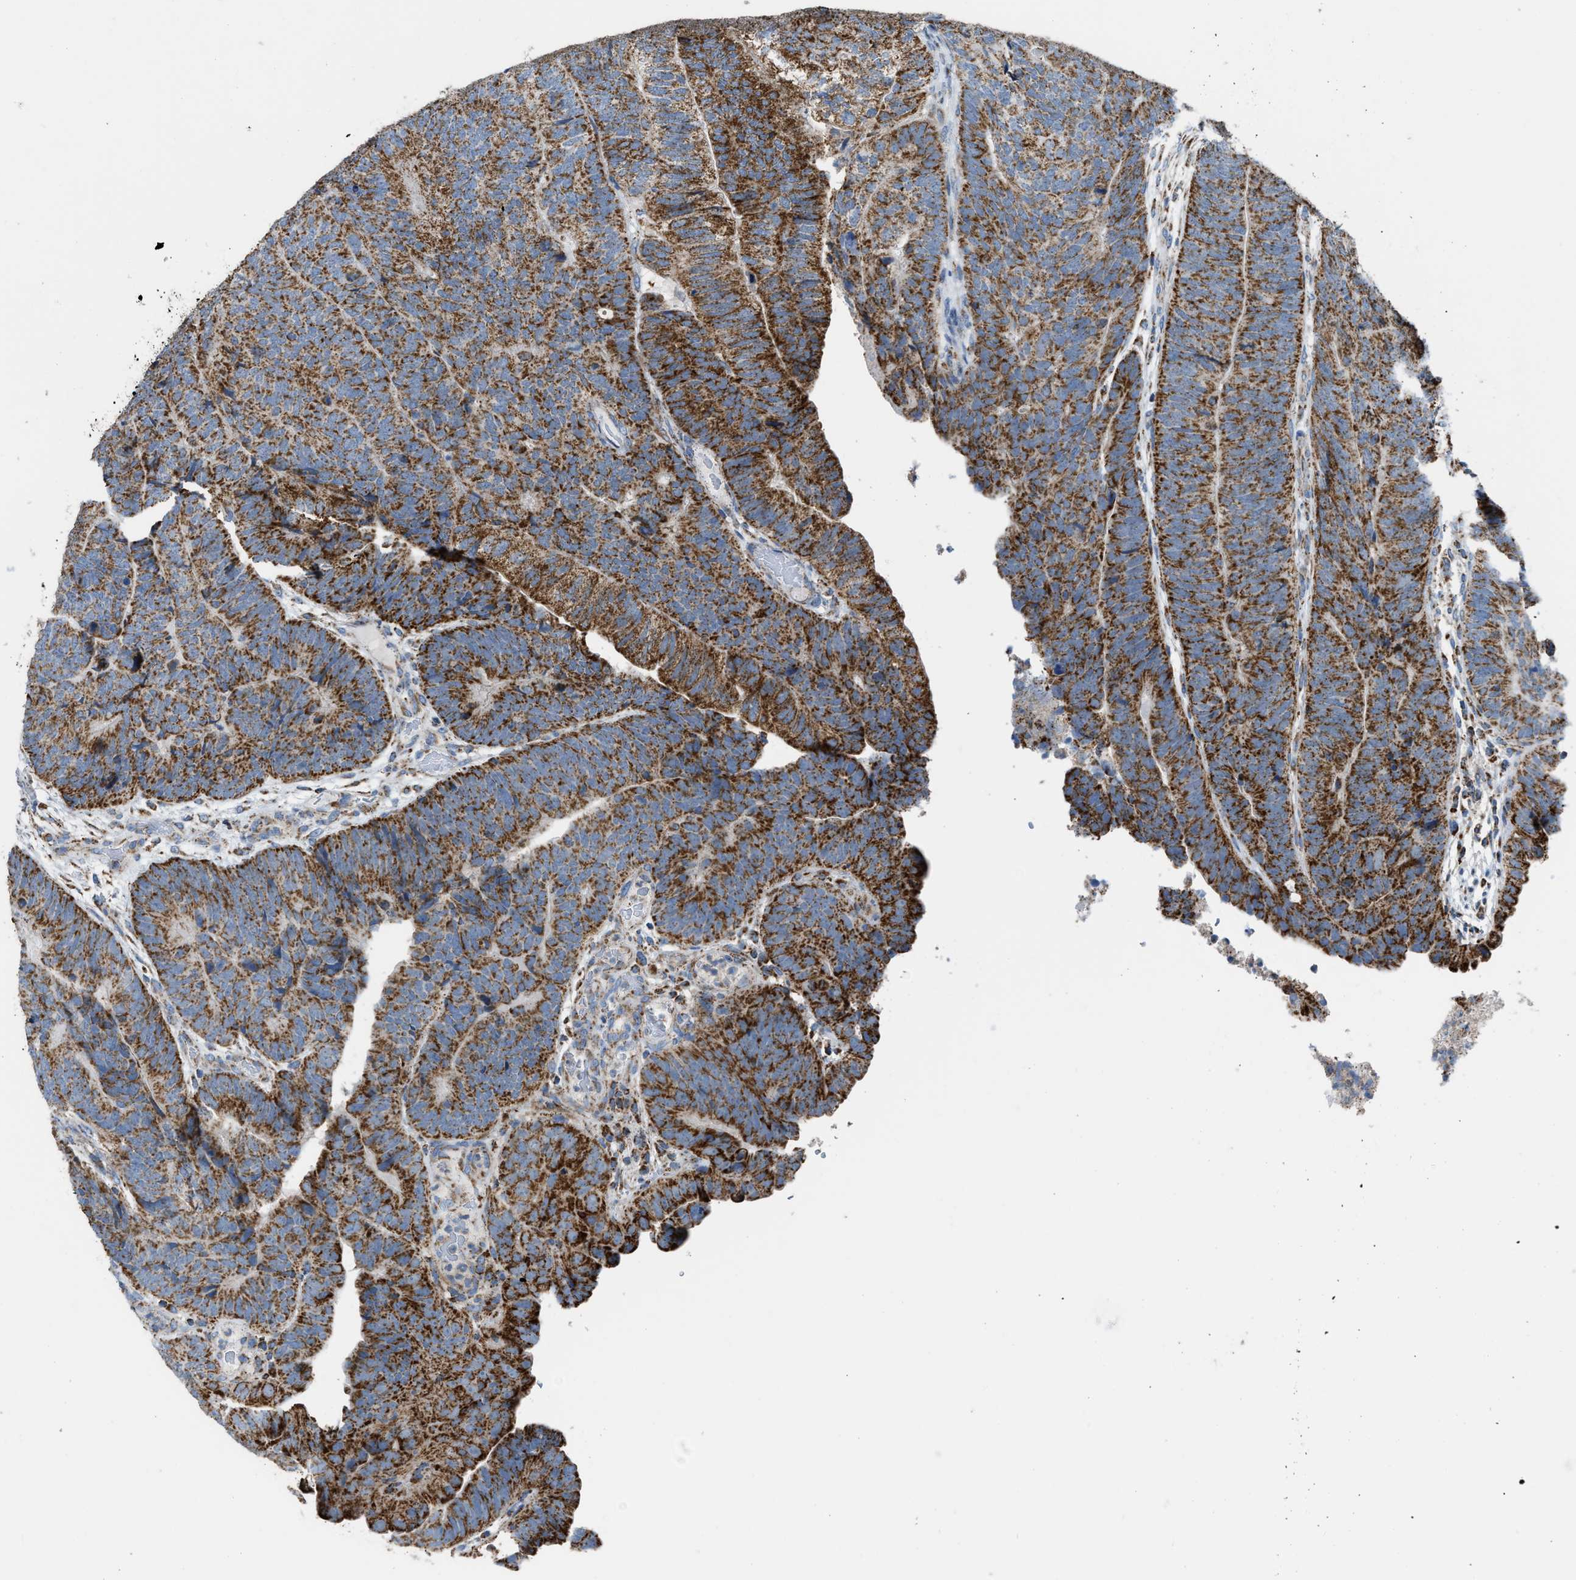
{"staining": {"intensity": "strong", "quantity": ">75%", "location": "cytoplasmic/membranous"}, "tissue": "colorectal cancer", "cell_type": "Tumor cells", "image_type": "cancer", "snomed": [{"axis": "morphology", "description": "Adenocarcinoma, NOS"}, {"axis": "topography", "description": "Colon"}], "caption": "Adenocarcinoma (colorectal) stained for a protein demonstrates strong cytoplasmic/membranous positivity in tumor cells. The protein is stained brown, and the nuclei are stained in blue (DAB IHC with brightfield microscopy, high magnification).", "gene": "ETFB", "patient": {"sex": "female", "age": 67}}